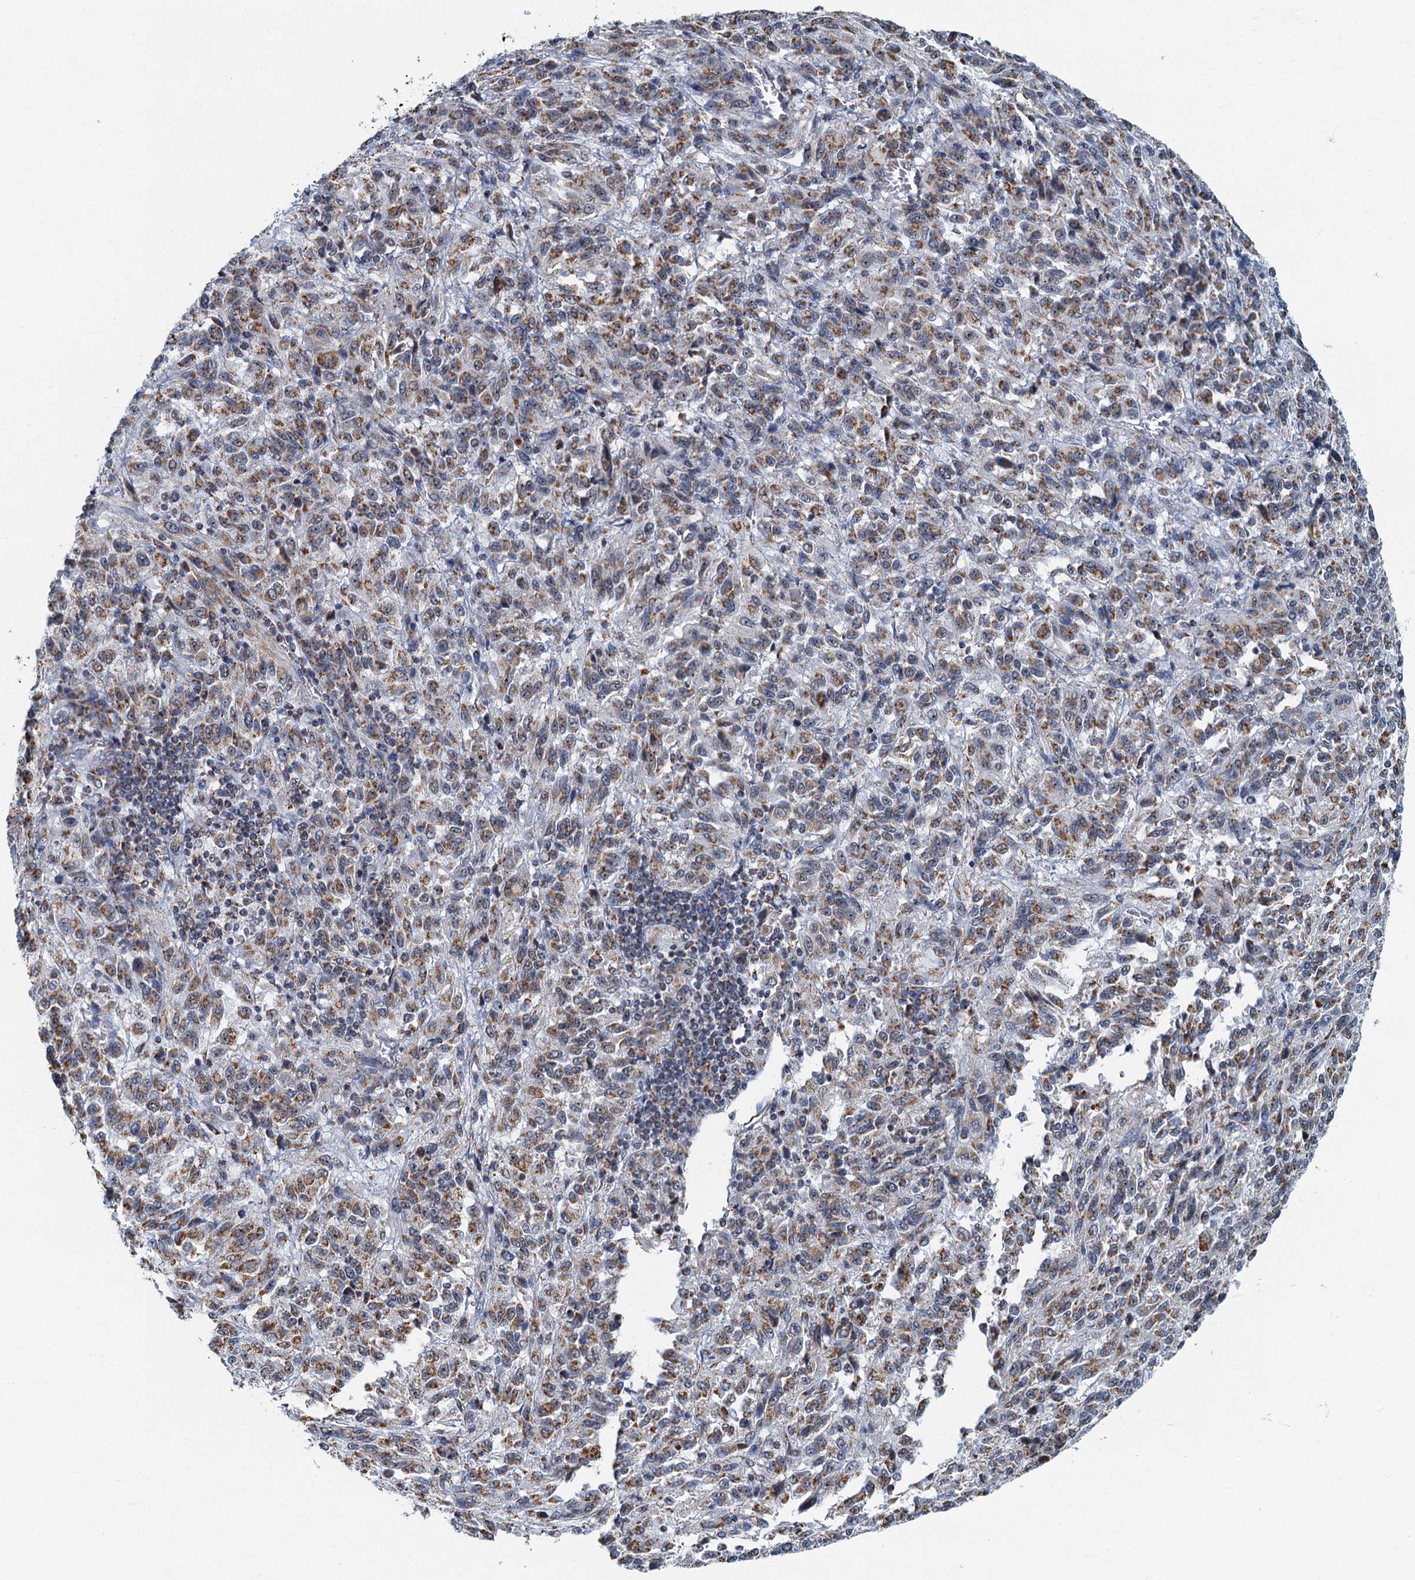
{"staining": {"intensity": "moderate", "quantity": ">75%", "location": "cytoplasmic/membranous"}, "tissue": "melanoma", "cell_type": "Tumor cells", "image_type": "cancer", "snomed": [{"axis": "morphology", "description": "Malignant melanoma, Metastatic site"}, {"axis": "topography", "description": "Lung"}], "caption": "DAB immunohistochemical staining of human malignant melanoma (metastatic site) reveals moderate cytoplasmic/membranous protein positivity in about >75% of tumor cells.", "gene": "RAD9B", "patient": {"sex": "male", "age": 64}}